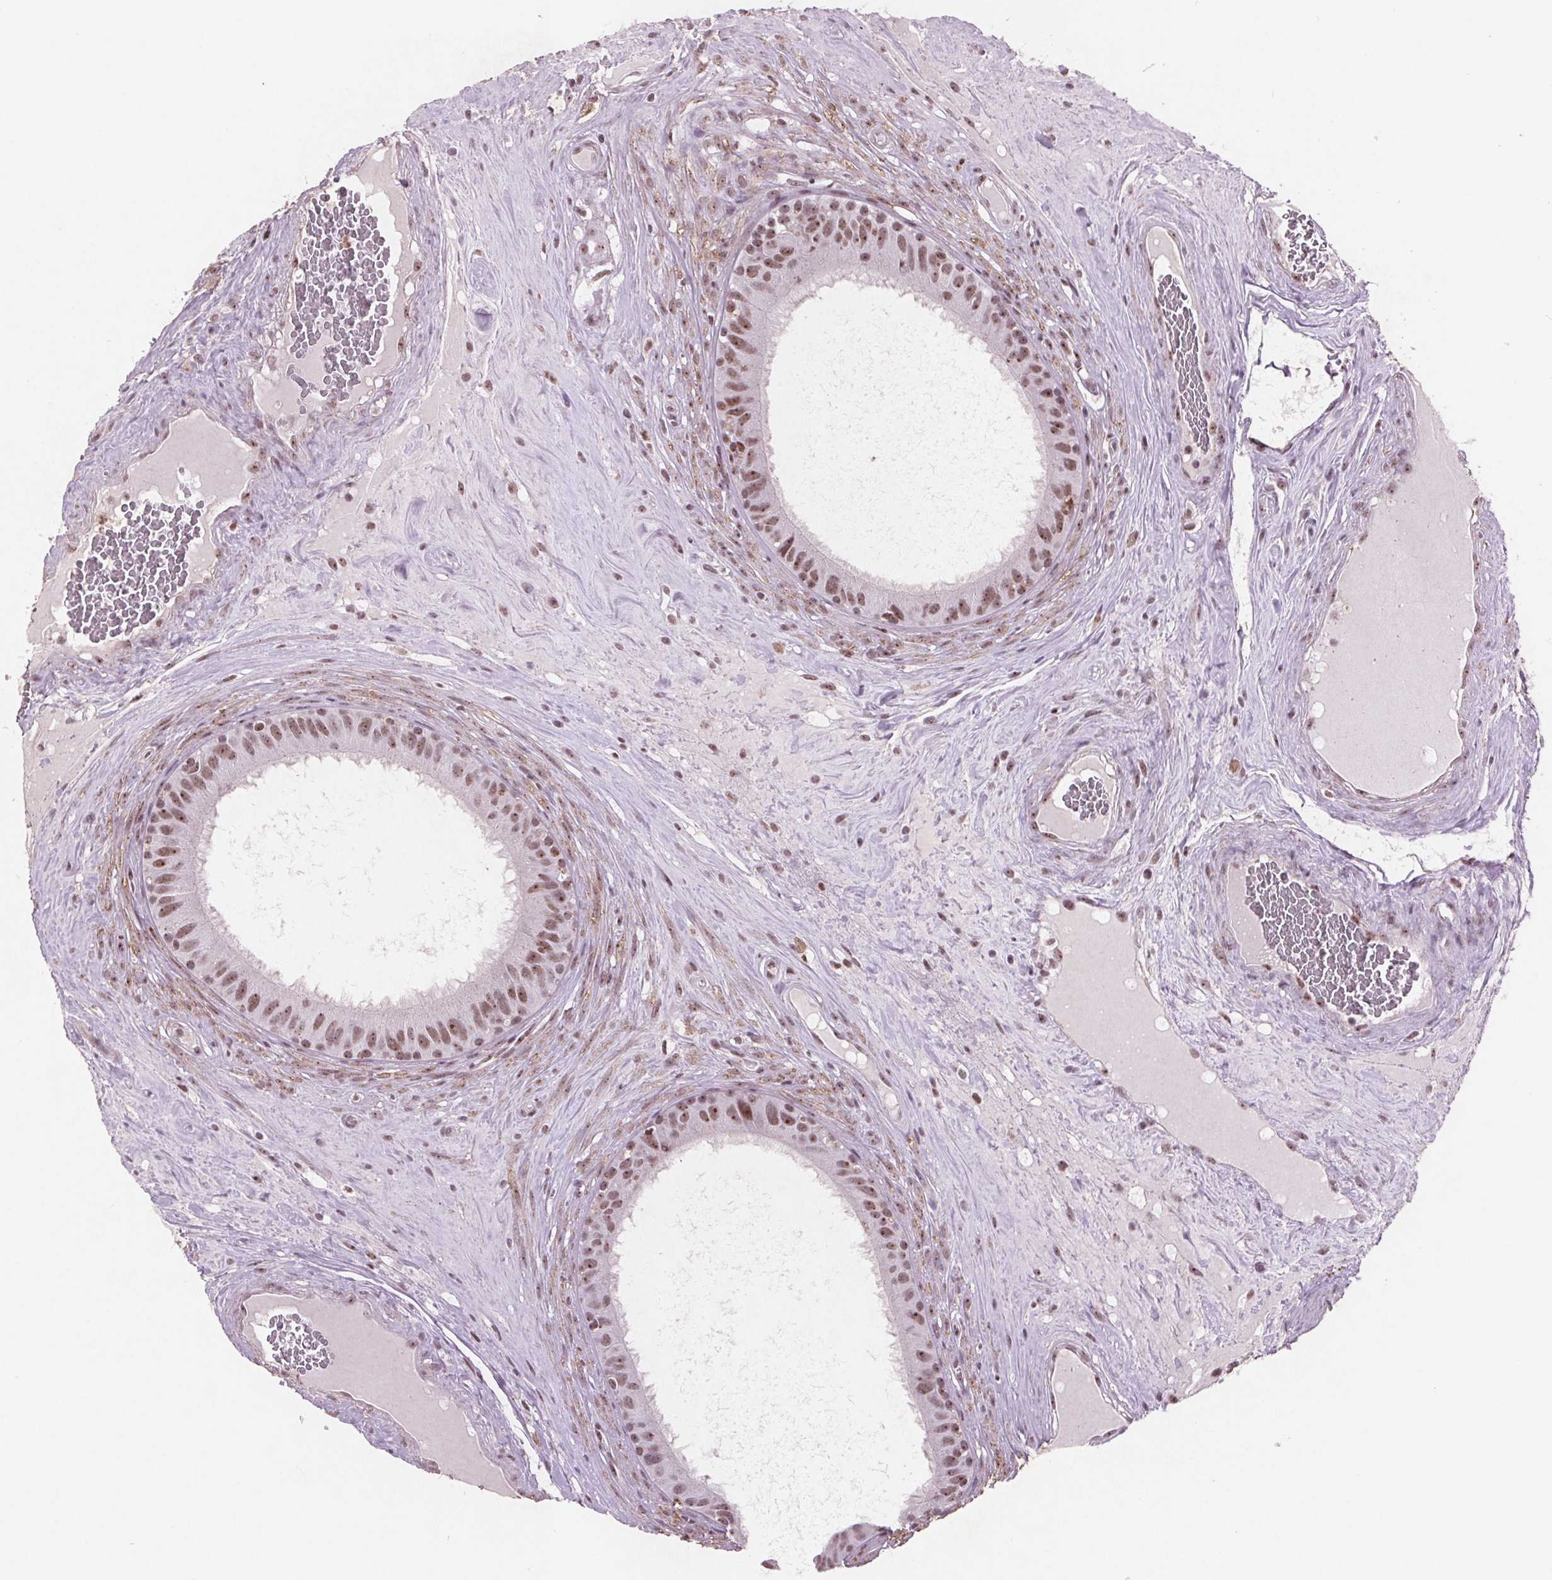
{"staining": {"intensity": "moderate", "quantity": ">75%", "location": "nuclear"}, "tissue": "epididymis", "cell_type": "Glandular cells", "image_type": "normal", "snomed": [{"axis": "morphology", "description": "Normal tissue, NOS"}, {"axis": "topography", "description": "Epididymis"}], "caption": "Benign epididymis was stained to show a protein in brown. There is medium levels of moderate nuclear positivity in about >75% of glandular cells. The staining was performed using DAB (3,3'-diaminobenzidine), with brown indicating positive protein expression. Nuclei are stained blue with hematoxylin.", "gene": "RPS6KA2", "patient": {"sex": "male", "age": 59}}